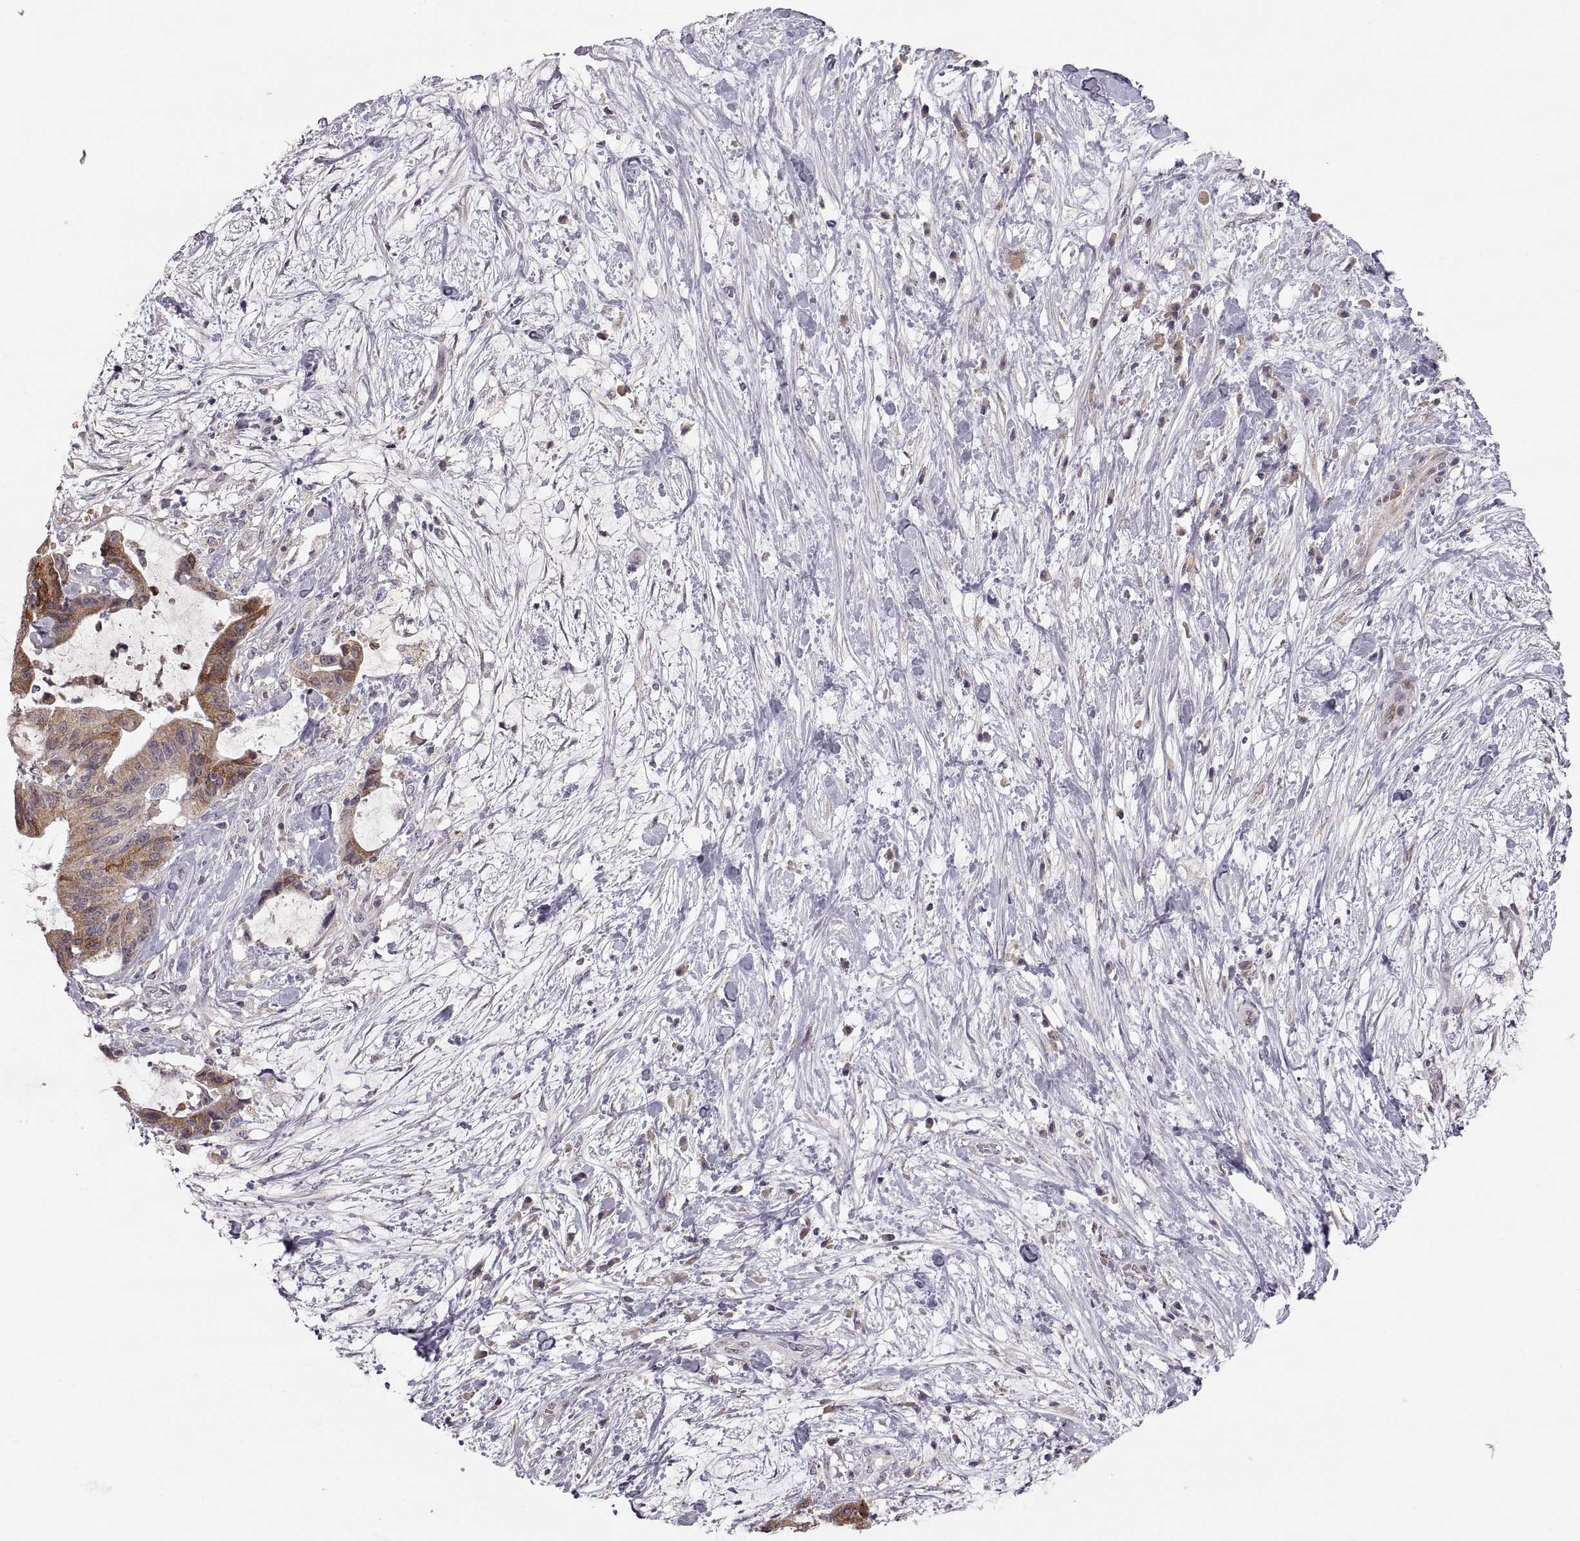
{"staining": {"intensity": "moderate", "quantity": "25%-75%", "location": "cytoplasmic/membranous"}, "tissue": "liver cancer", "cell_type": "Tumor cells", "image_type": "cancer", "snomed": [{"axis": "morphology", "description": "Cholangiocarcinoma"}, {"axis": "topography", "description": "Liver"}], "caption": "Protein expression by immunohistochemistry (IHC) demonstrates moderate cytoplasmic/membranous staining in about 25%-75% of tumor cells in liver cancer (cholangiocarcinoma).", "gene": "HMGCR", "patient": {"sex": "female", "age": 73}}